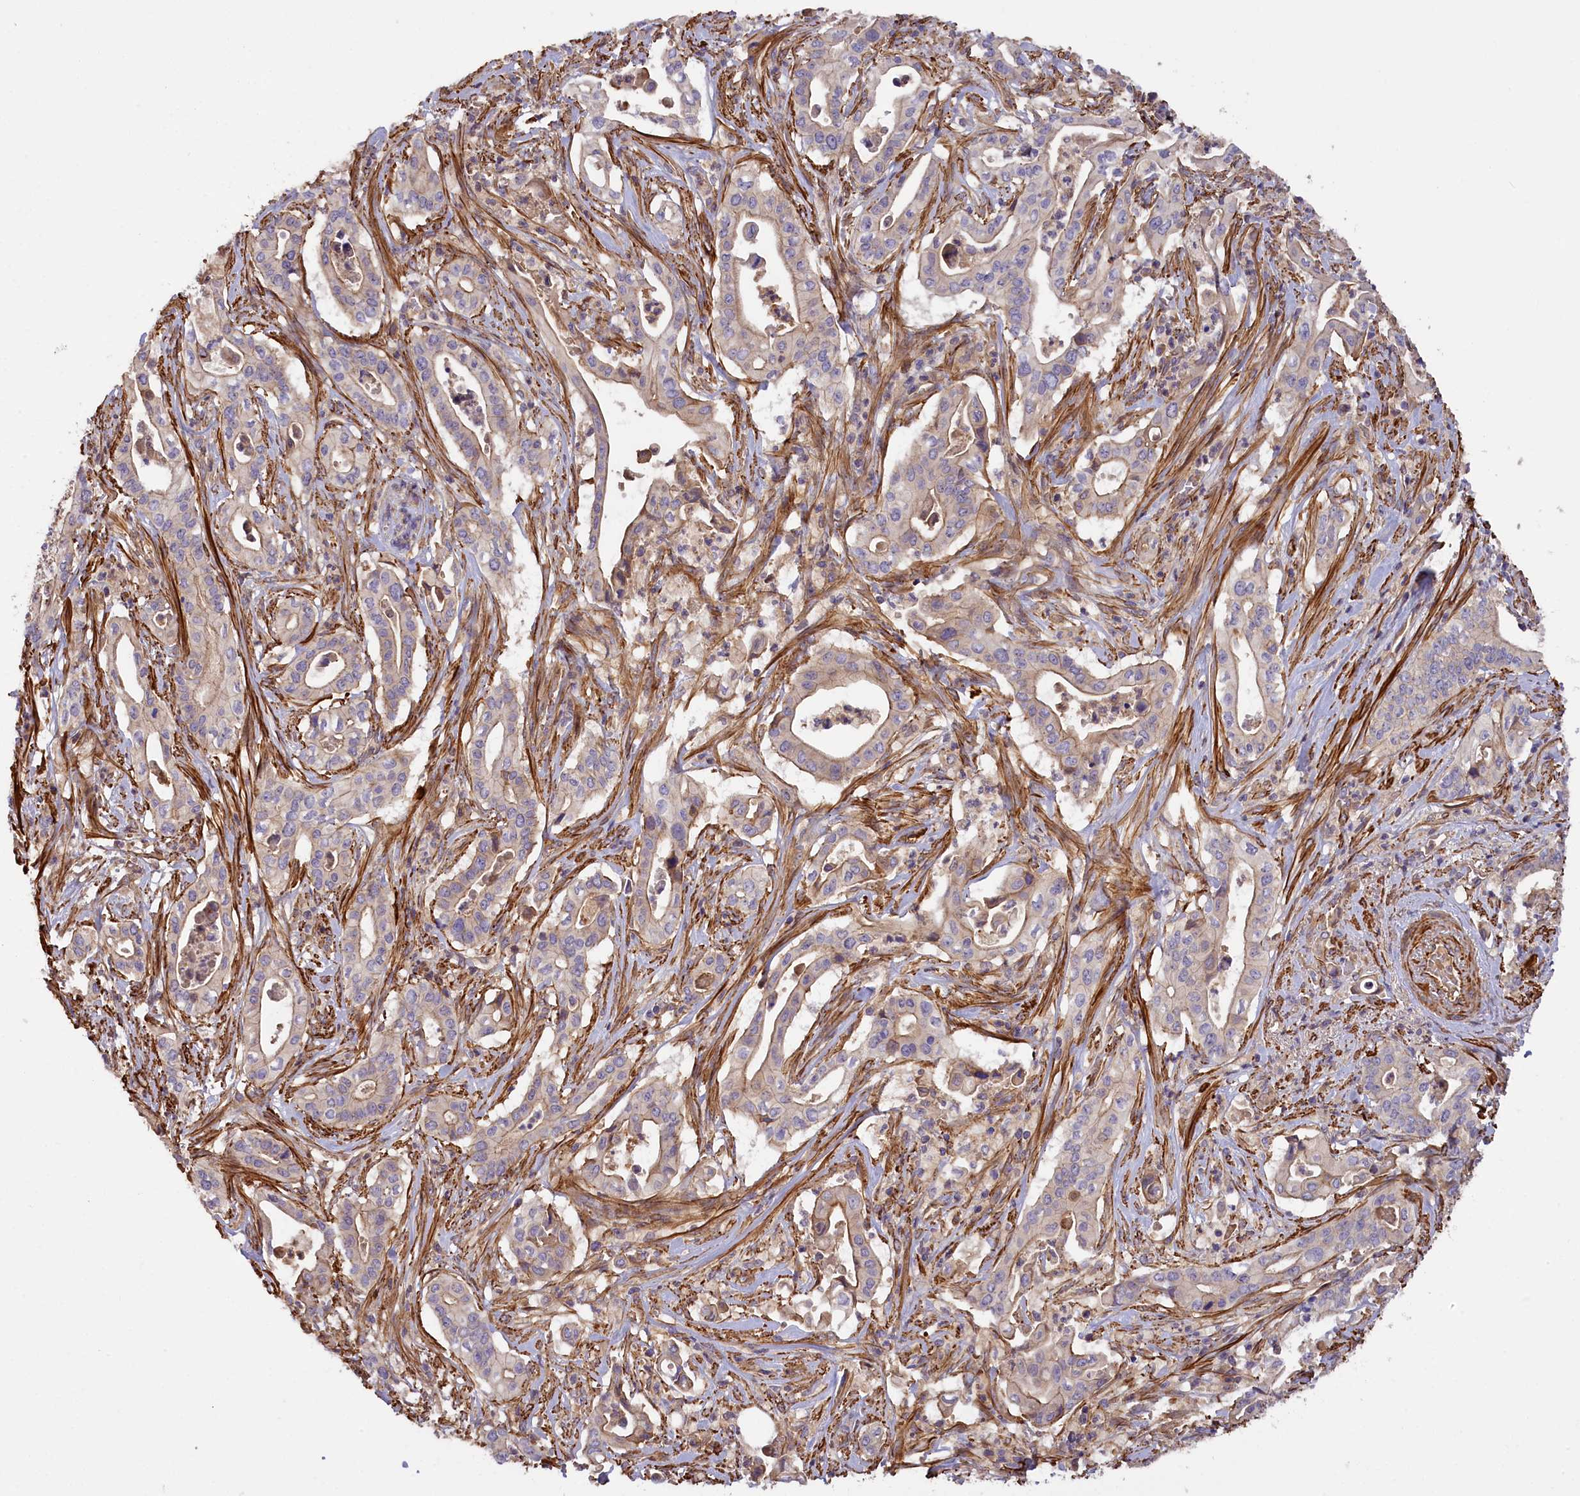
{"staining": {"intensity": "weak", "quantity": "25%-75%", "location": "cytoplasmic/membranous"}, "tissue": "pancreatic cancer", "cell_type": "Tumor cells", "image_type": "cancer", "snomed": [{"axis": "morphology", "description": "Adenocarcinoma, NOS"}, {"axis": "topography", "description": "Pancreas"}], "caption": "Protein positivity by immunohistochemistry (IHC) shows weak cytoplasmic/membranous staining in approximately 25%-75% of tumor cells in pancreatic cancer.", "gene": "FUZ", "patient": {"sex": "female", "age": 77}}